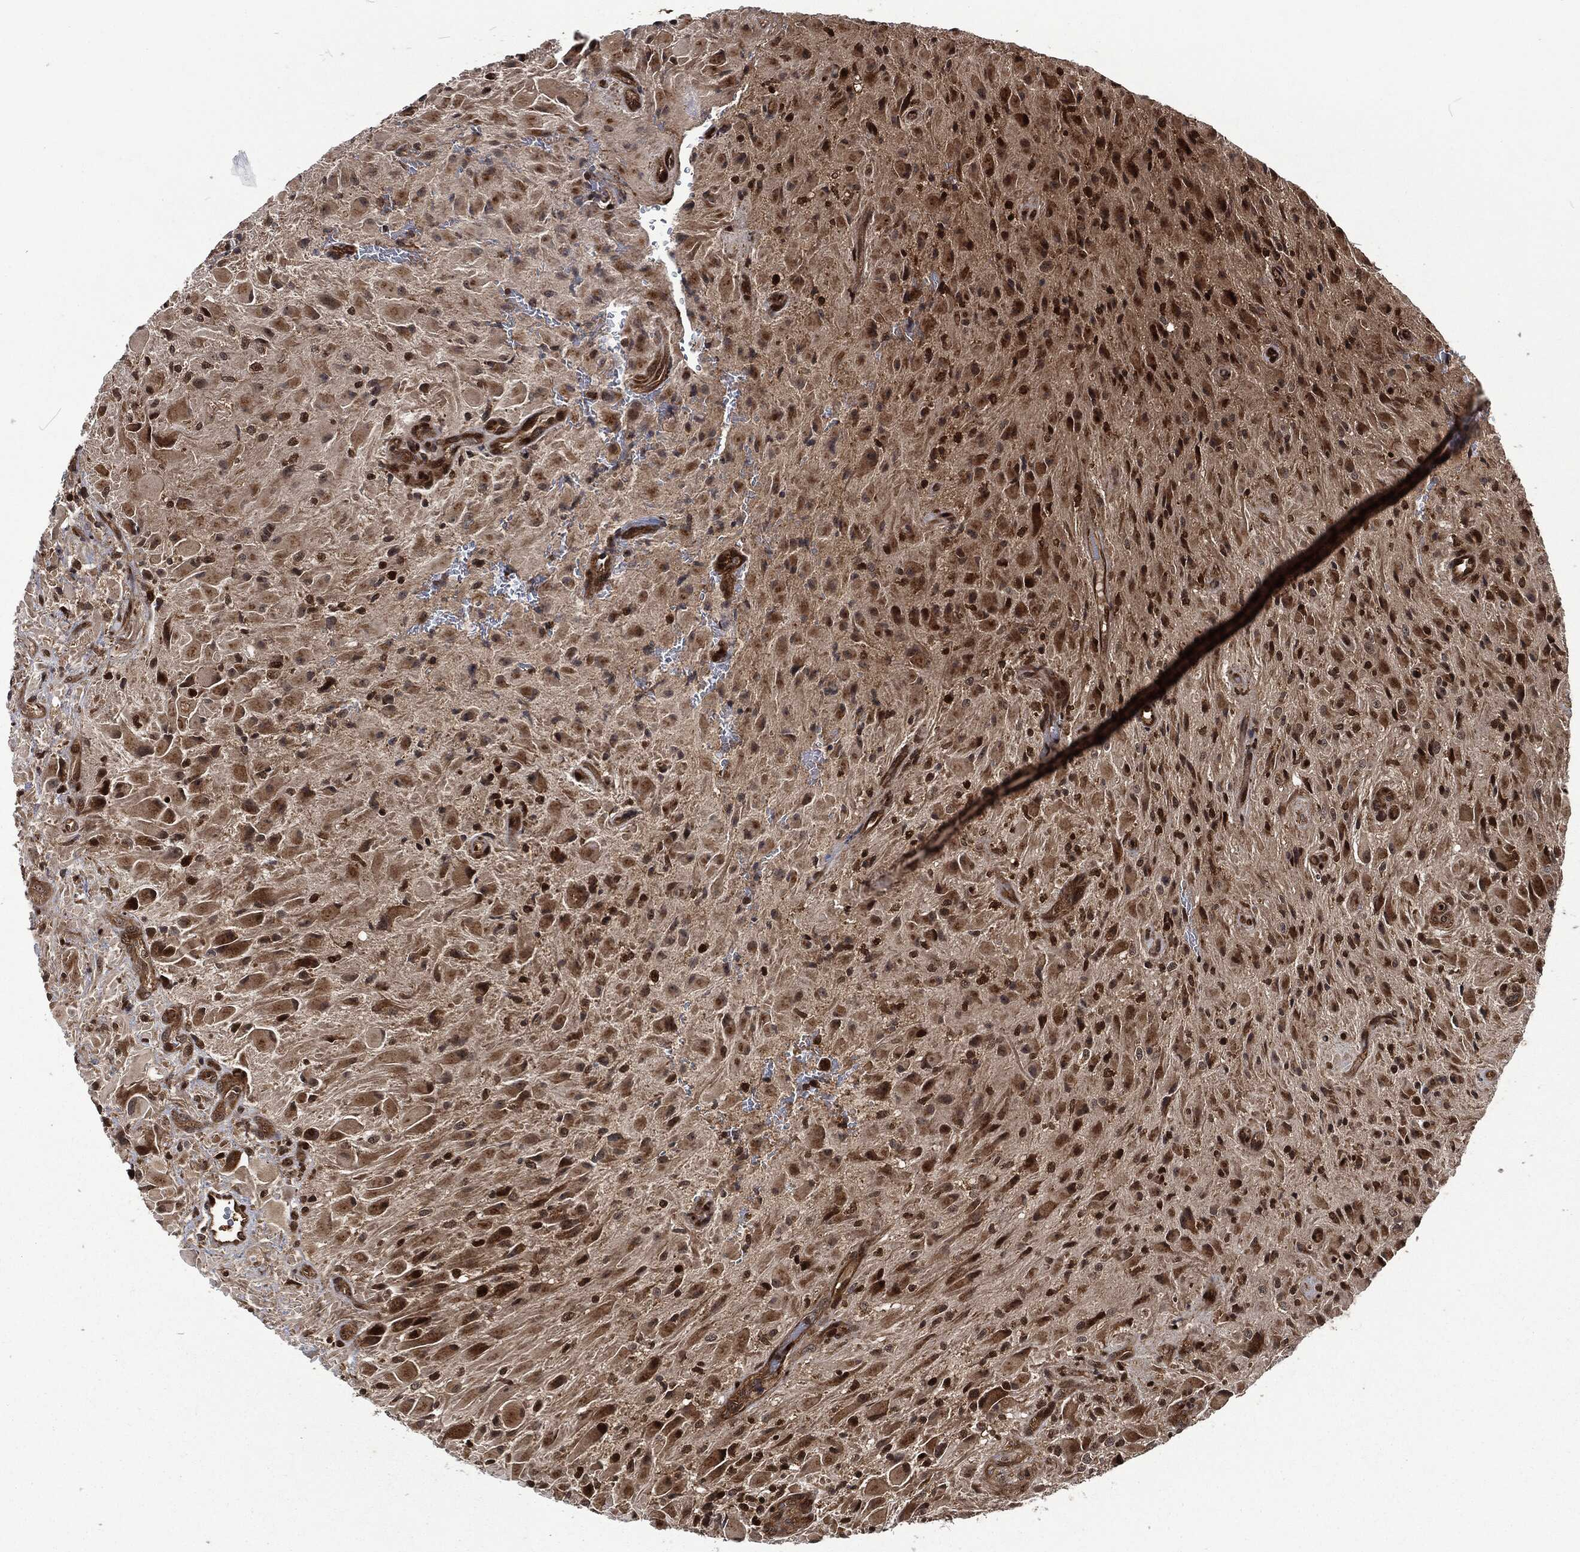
{"staining": {"intensity": "moderate", "quantity": "25%-75%", "location": "cytoplasmic/membranous"}, "tissue": "glioma", "cell_type": "Tumor cells", "image_type": "cancer", "snomed": [{"axis": "morphology", "description": "Glioma, malignant, High grade"}, {"axis": "topography", "description": "Cerebral cortex"}], "caption": "Immunohistochemical staining of malignant glioma (high-grade) displays medium levels of moderate cytoplasmic/membranous staining in about 25%-75% of tumor cells.", "gene": "CMPK2", "patient": {"sex": "male", "age": 35}}